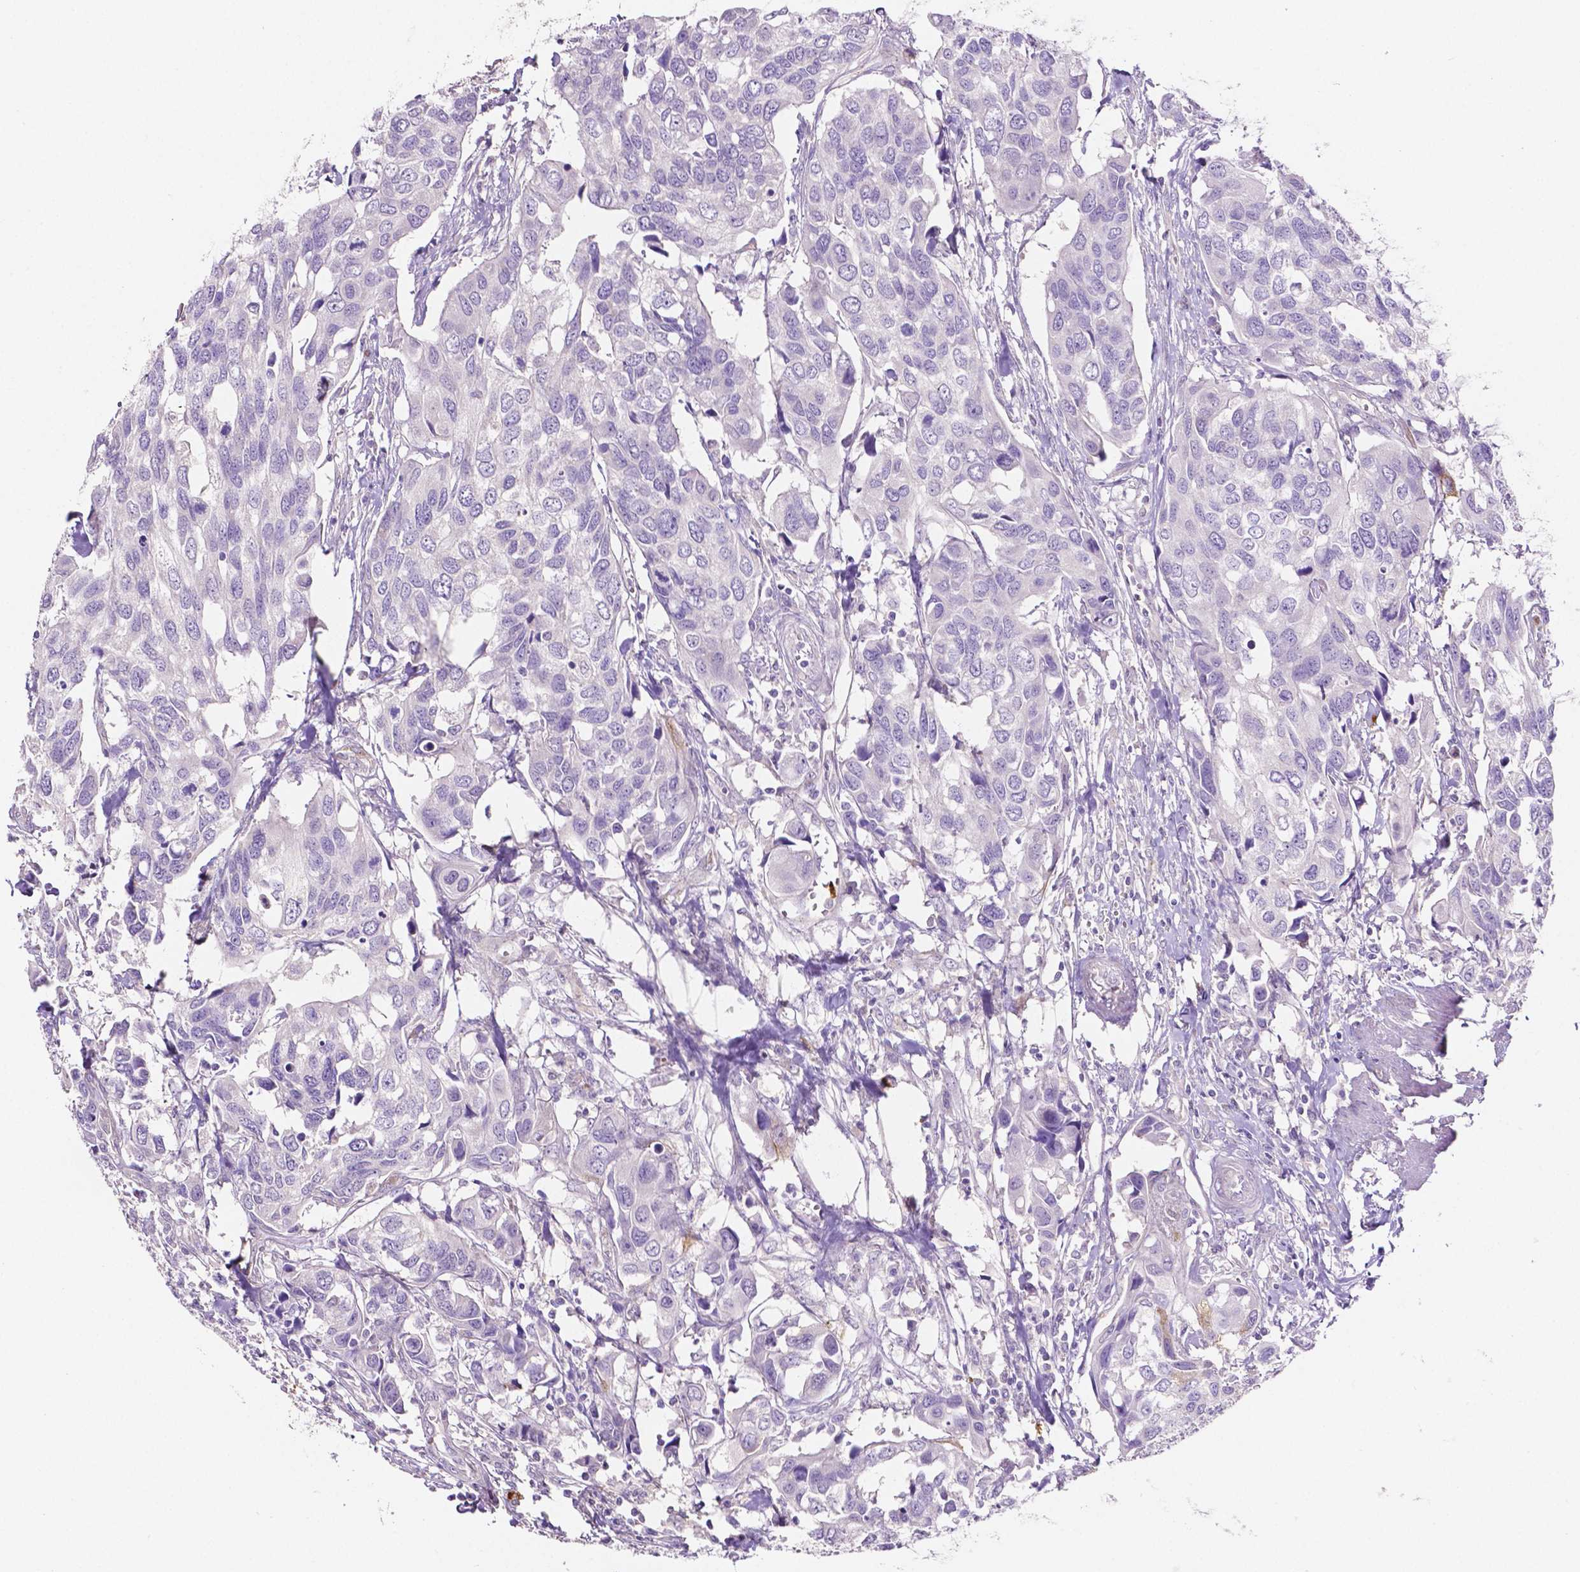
{"staining": {"intensity": "negative", "quantity": "none", "location": "none"}, "tissue": "urothelial cancer", "cell_type": "Tumor cells", "image_type": "cancer", "snomed": [{"axis": "morphology", "description": "Urothelial carcinoma, High grade"}, {"axis": "topography", "description": "Urinary bladder"}], "caption": "There is no significant staining in tumor cells of urothelial carcinoma (high-grade).", "gene": "MMP9", "patient": {"sex": "male", "age": 60}}